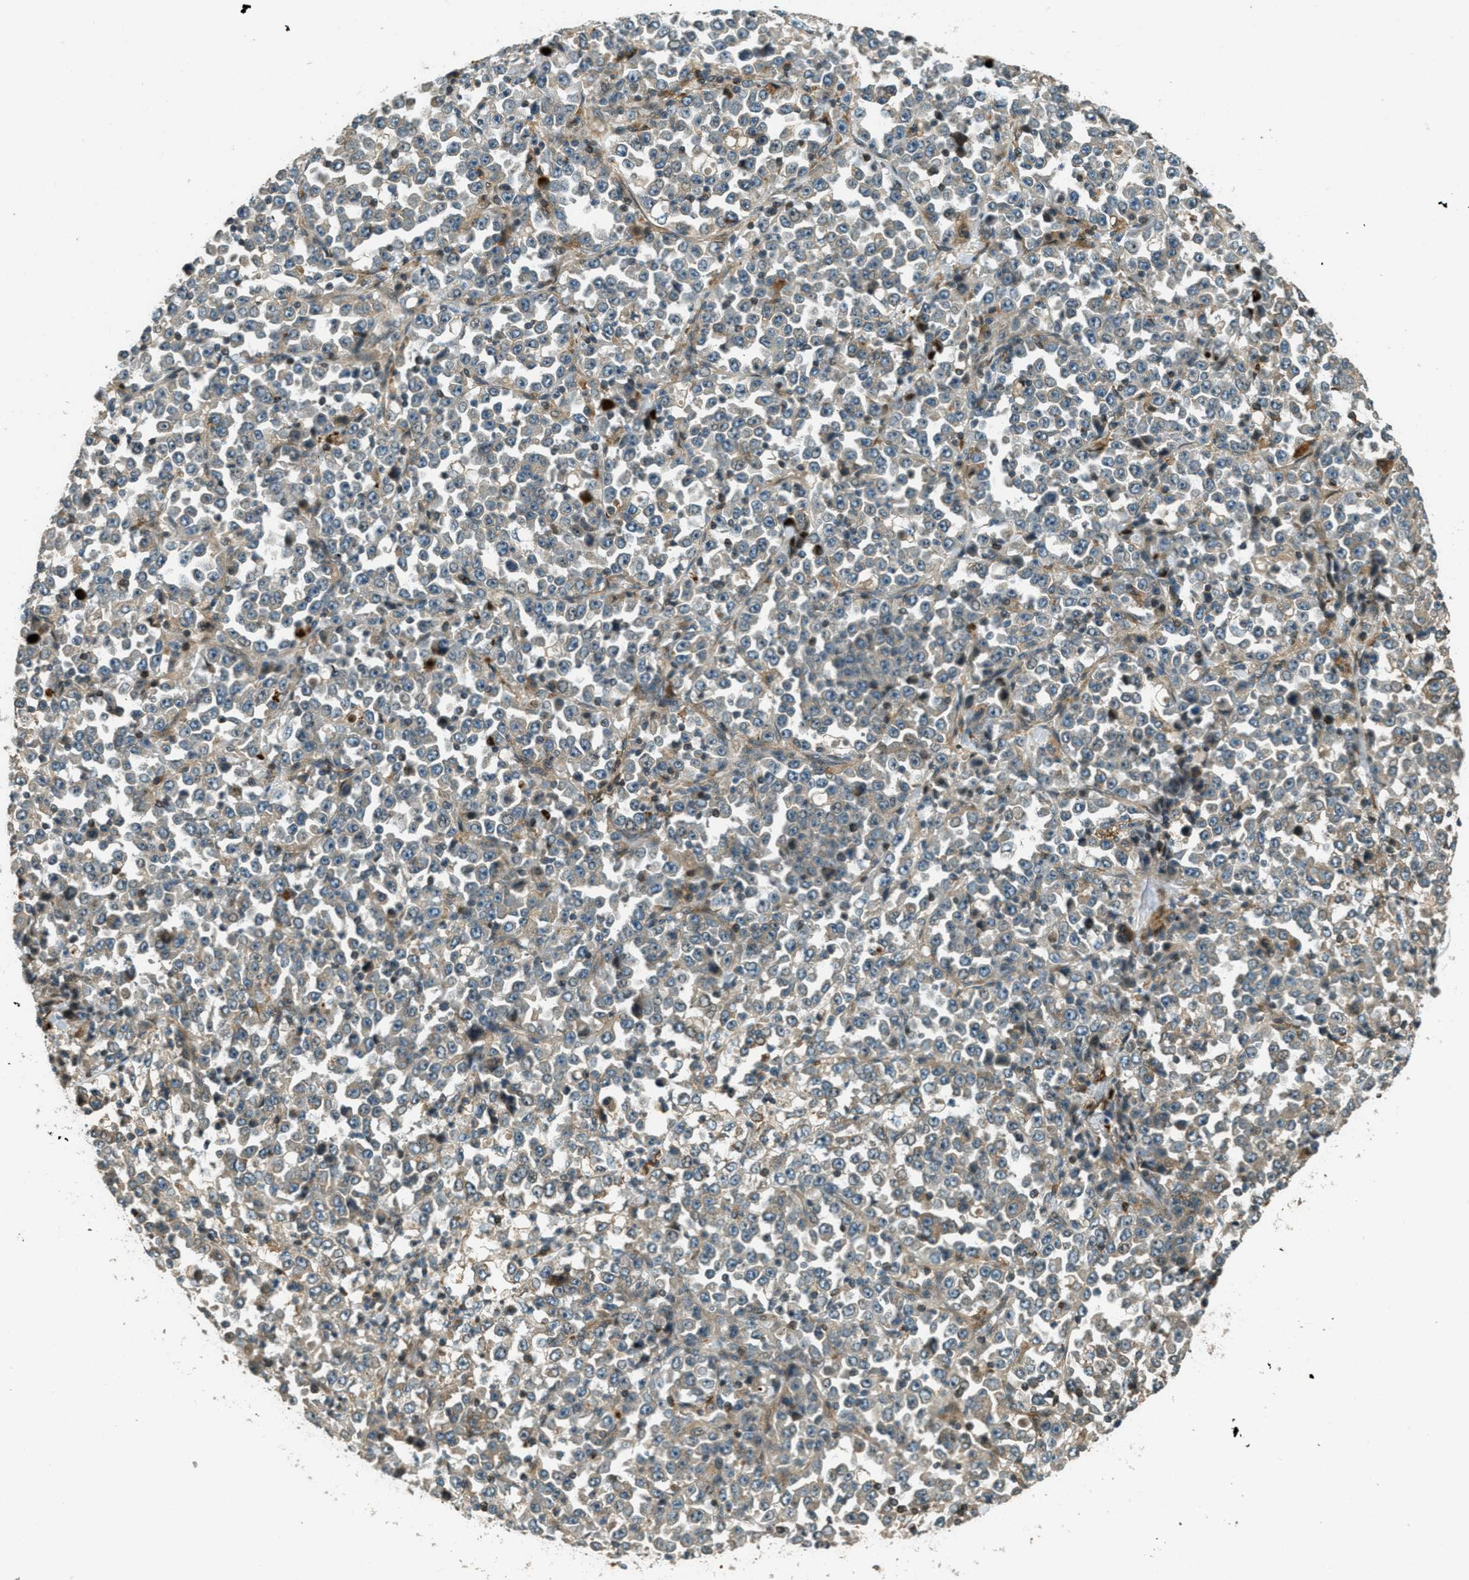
{"staining": {"intensity": "weak", "quantity": "25%-75%", "location": "cytoplasmic/membranous"}, "tissue": "stomach cancer", "cell_type": "Tumor cells", "image_type": "cancer", "snomed": [{"axis": "morphology", "description": "Normal tissue, NOS"}, {"axis": "morphology", "description": "Adenocarcinoma, NOS"}, {"axis": "topography", "description": "Stomach, upper"}, {"axis": "topography", "description": "Stomach"}], "caption": "Human stomach cancer (adenocarcinoma) stained with a brown dye reveals weak cytoplasmic/membranous positive expression in approximately 25%-75% of tumor cells.", "gene": "PTPN23", "patient": {"sex": "male", "age": 59}}